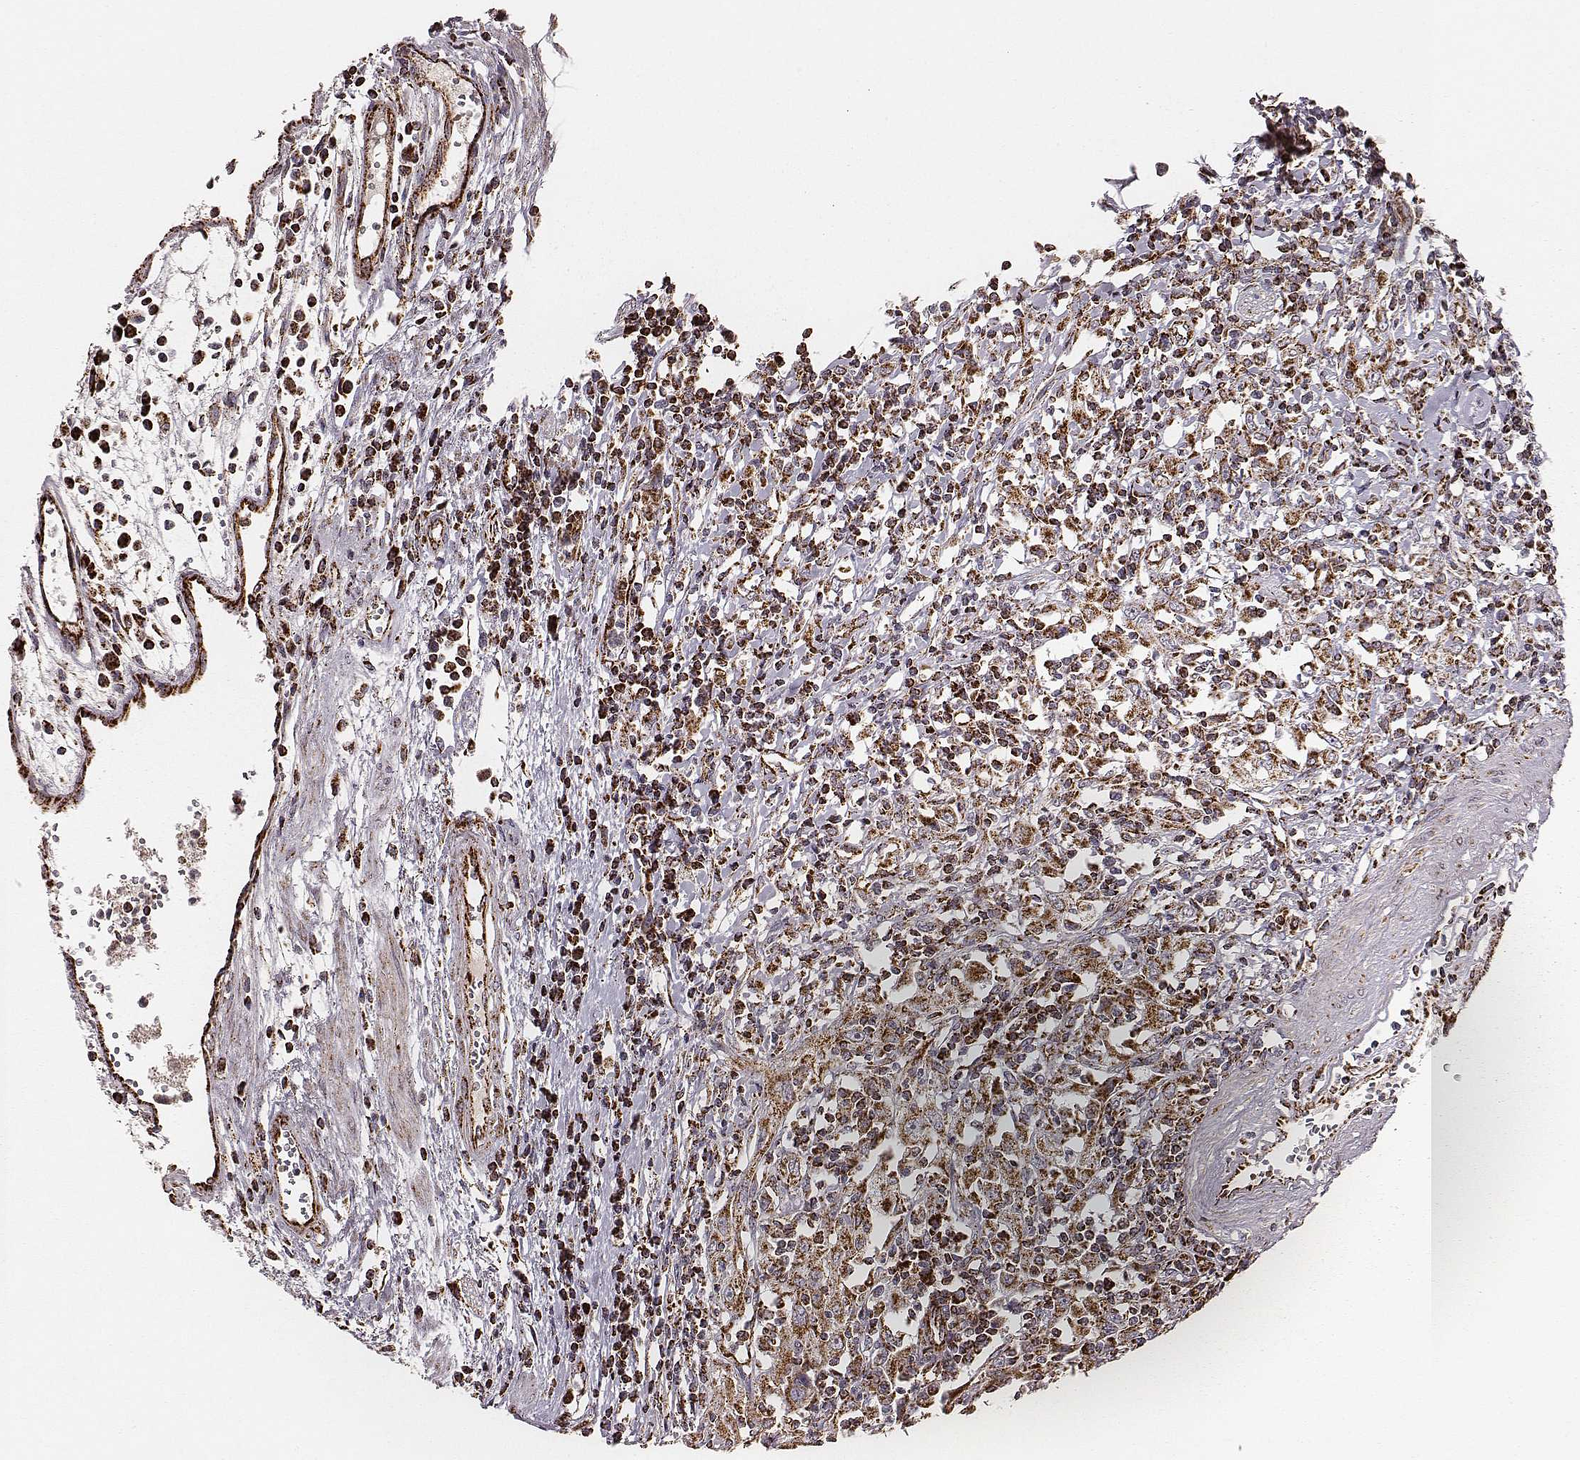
{"staining": {"intensity": "strong", "quantity": ">75%", "location": "cytoplasmic/membranous"}, "tissue": "urothelial cancer", "cell_type": "Tumor cells", "image_type": "cancer", "snomed": [{"axis": "morphology", "description": "Urothelial carcinoma, High grade"}, {"axis": "topography", "description": "Urinary bladder"}], "caption": "Urothelial cancer stained for a protein exhibits strong cytoplasmic/membranous positivity in tumor cells. The staining was performed using DAB to visualize the protein expression in brown, while the nuclei were stained in blue with hematoxylin (Magnification: 20x).", "gene": "TUFM", "patient": {"sex": "female", "age": 85}}